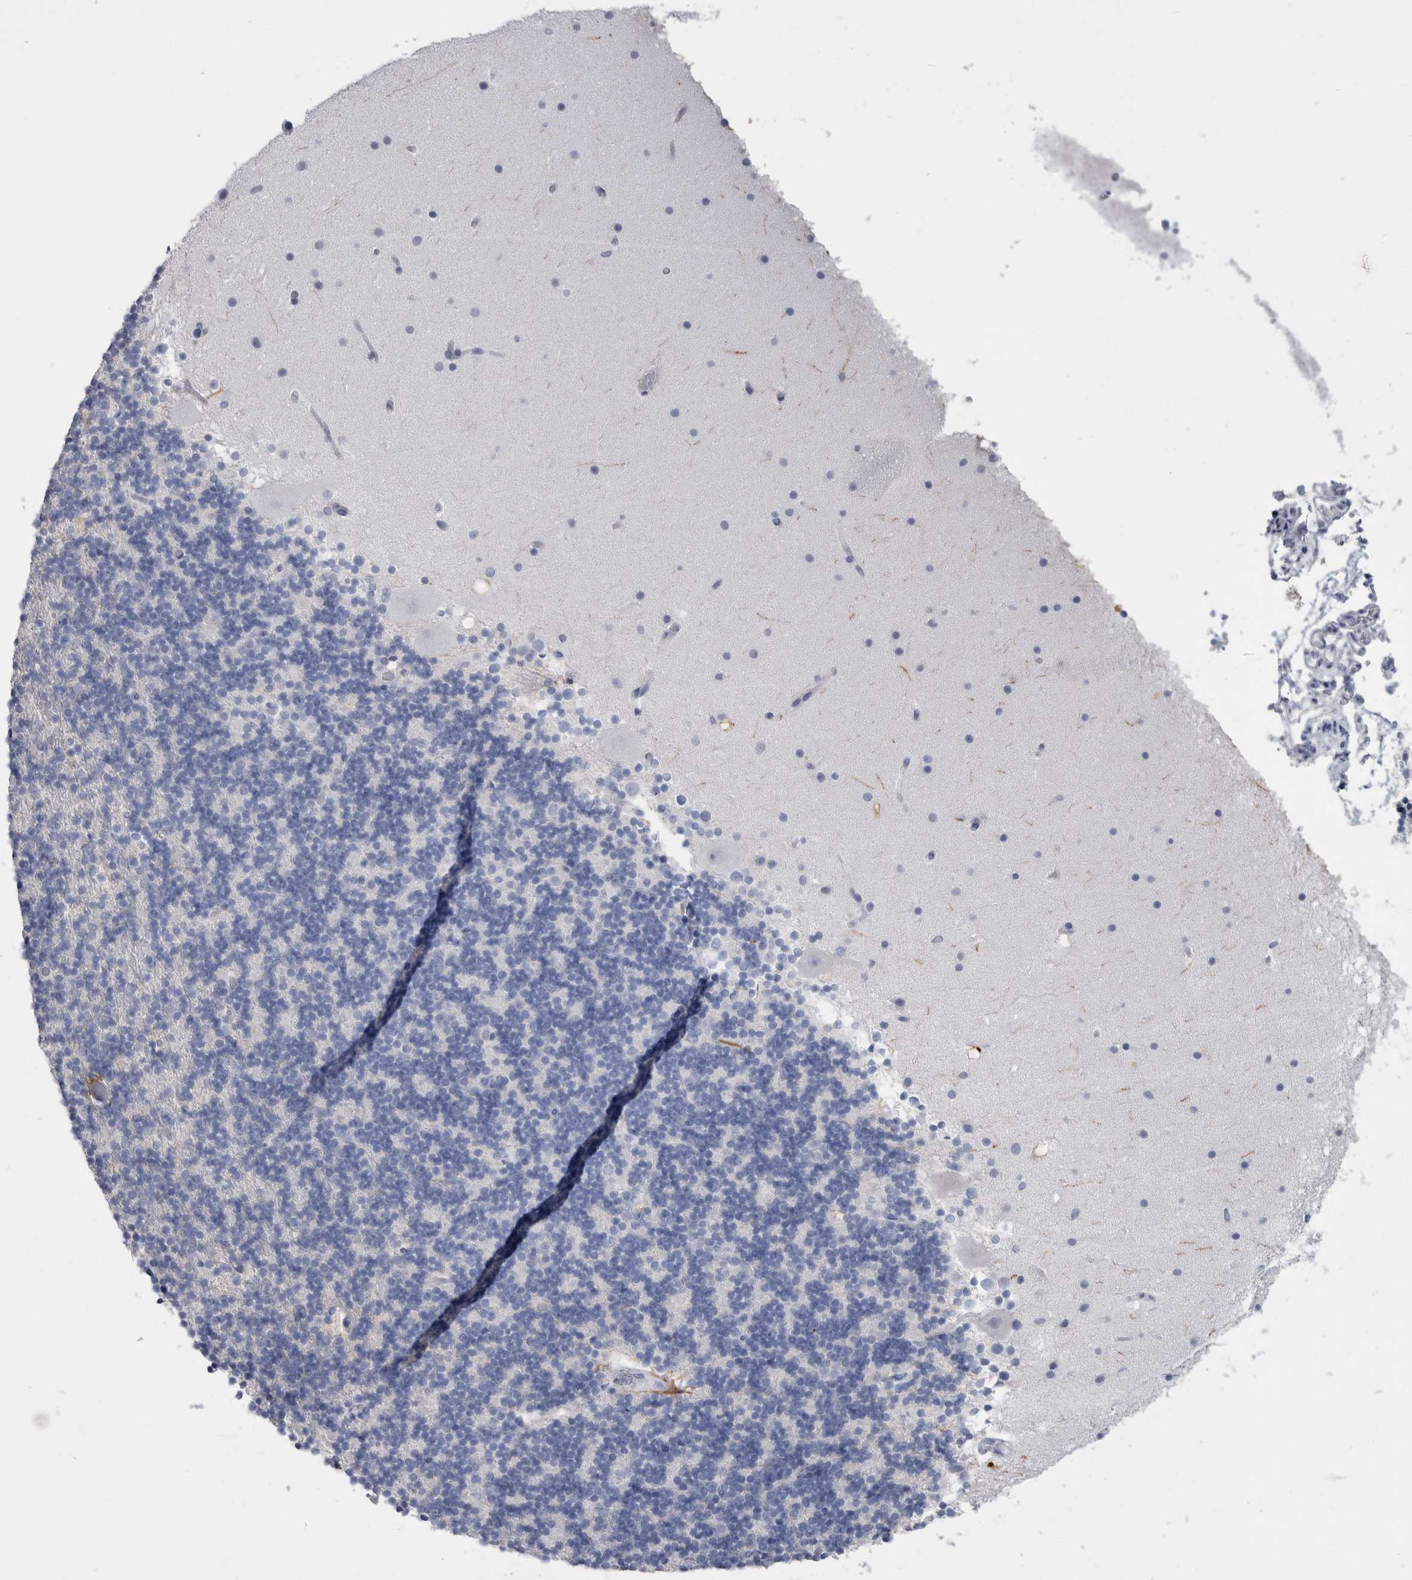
{"staining": {"intensity": "negative", "quantity": "none", "location": "none"}, "tissue": "cerebellum", "cell_type": "Cells in granular layer", "image_type": "normal", "snomed": [{"axis": "morphology", "description": "Normal tissue, NOS"}, {"axis": "topography", "description": "Cerebellum"}], "caption": "This is an IHC histopathology image of unremarkable cerebellum. There is no positivity in cells in granular layer.", "gene": "PTH", "patient": {"sex": "male", "age": 57}}